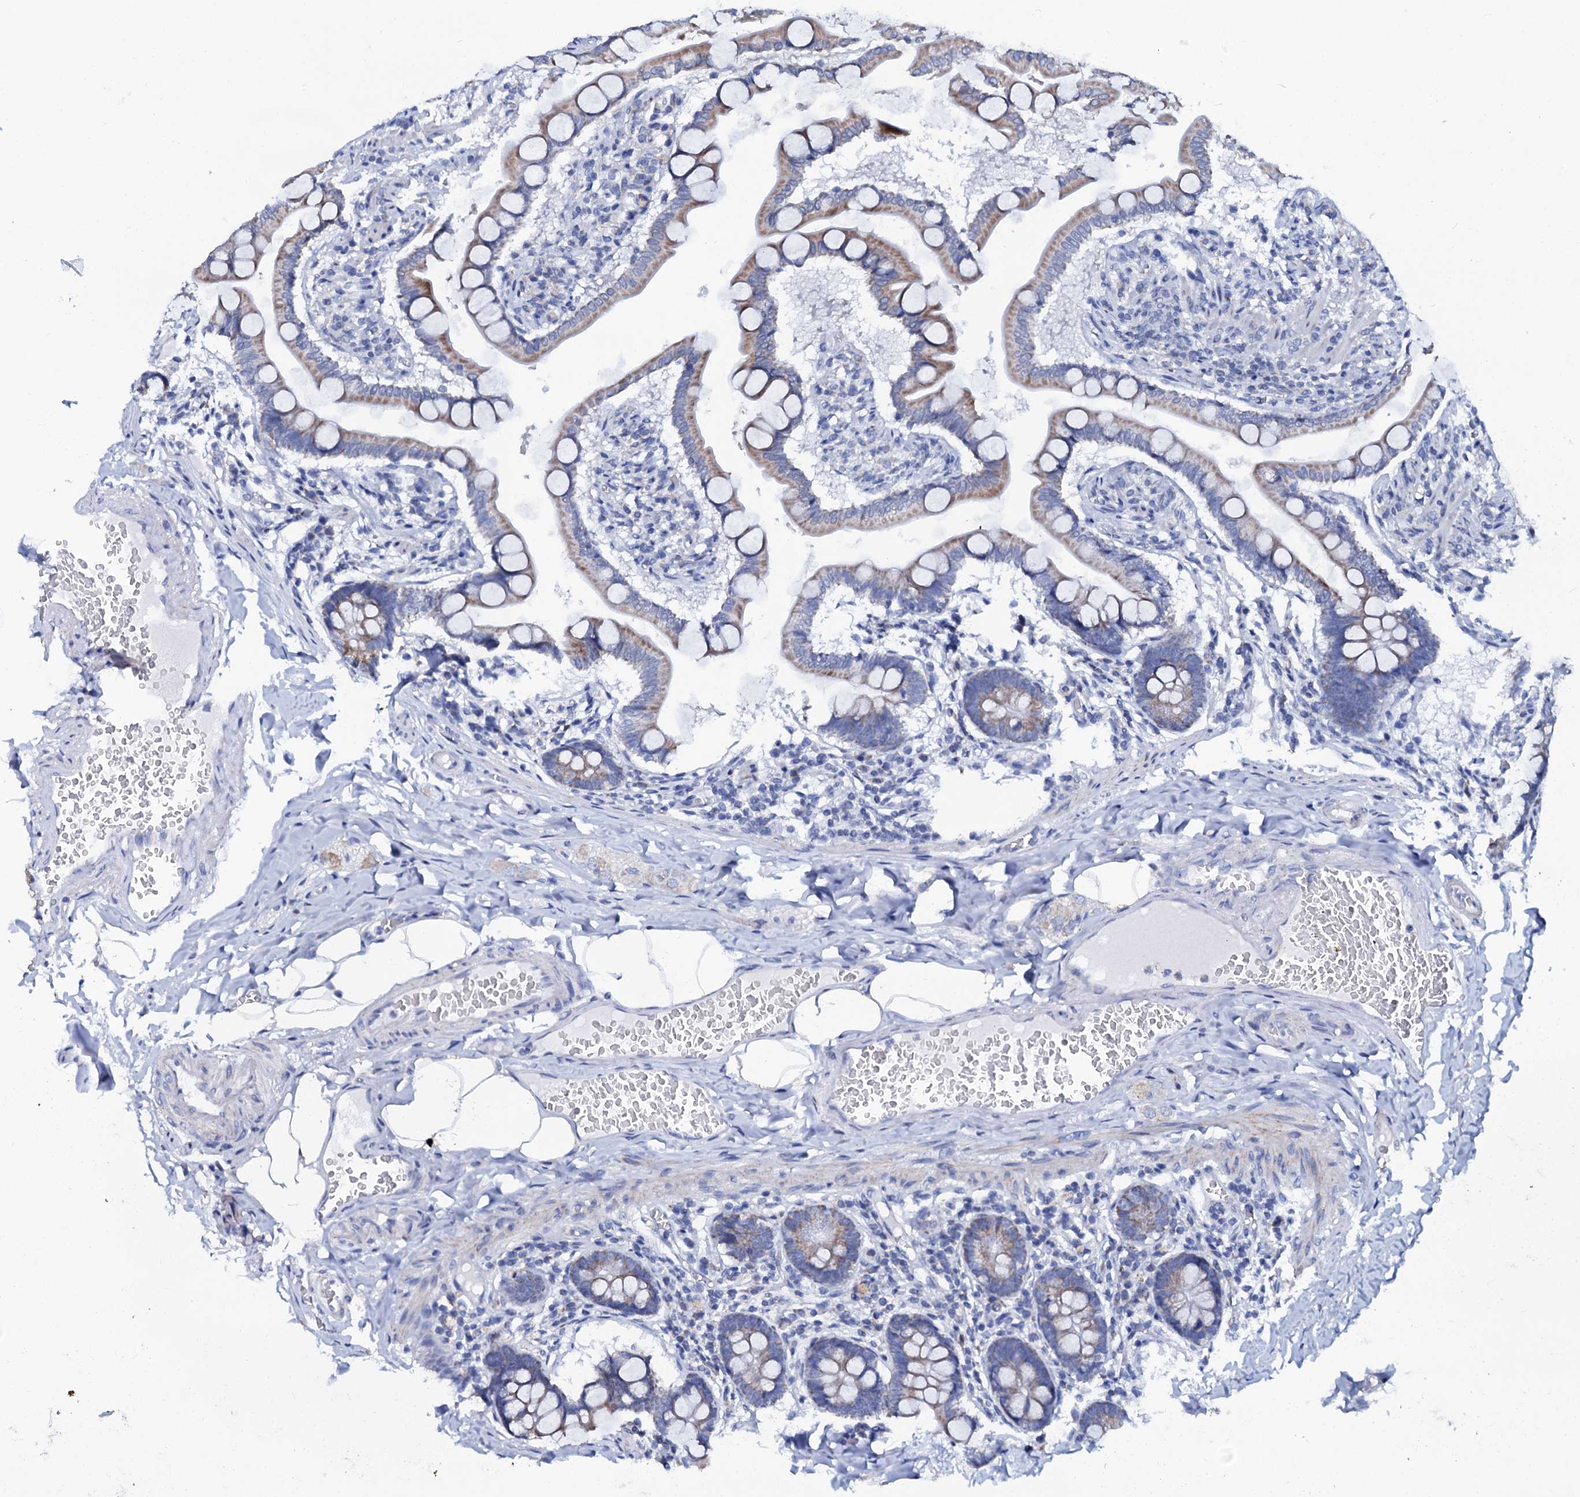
{"staining": {"intensity": "moderate", "quantity": "25%-75%", "location": "cytoplasmic/membranous"}, "tissue": "small intestine", "cell_type": "Glandular cells", "image_type": "normal", "snomed": [{"axis": "morphology", "description": "Normal tissue, NOS"}, {"axis": "topography", "description": "Small intestine"}], "caption": "Normal small intestine shows moderate cytoplasmic/membranous positivity in about 25%-75% of glandular cells, visualized by immunohistochemistry. (DAB (3,3'-diaminobenzidine) = brown stain, brightfield microscopy at high magnification).", "gene": "SLC37A4", "patient": {"sex": "male", "age": 41}}